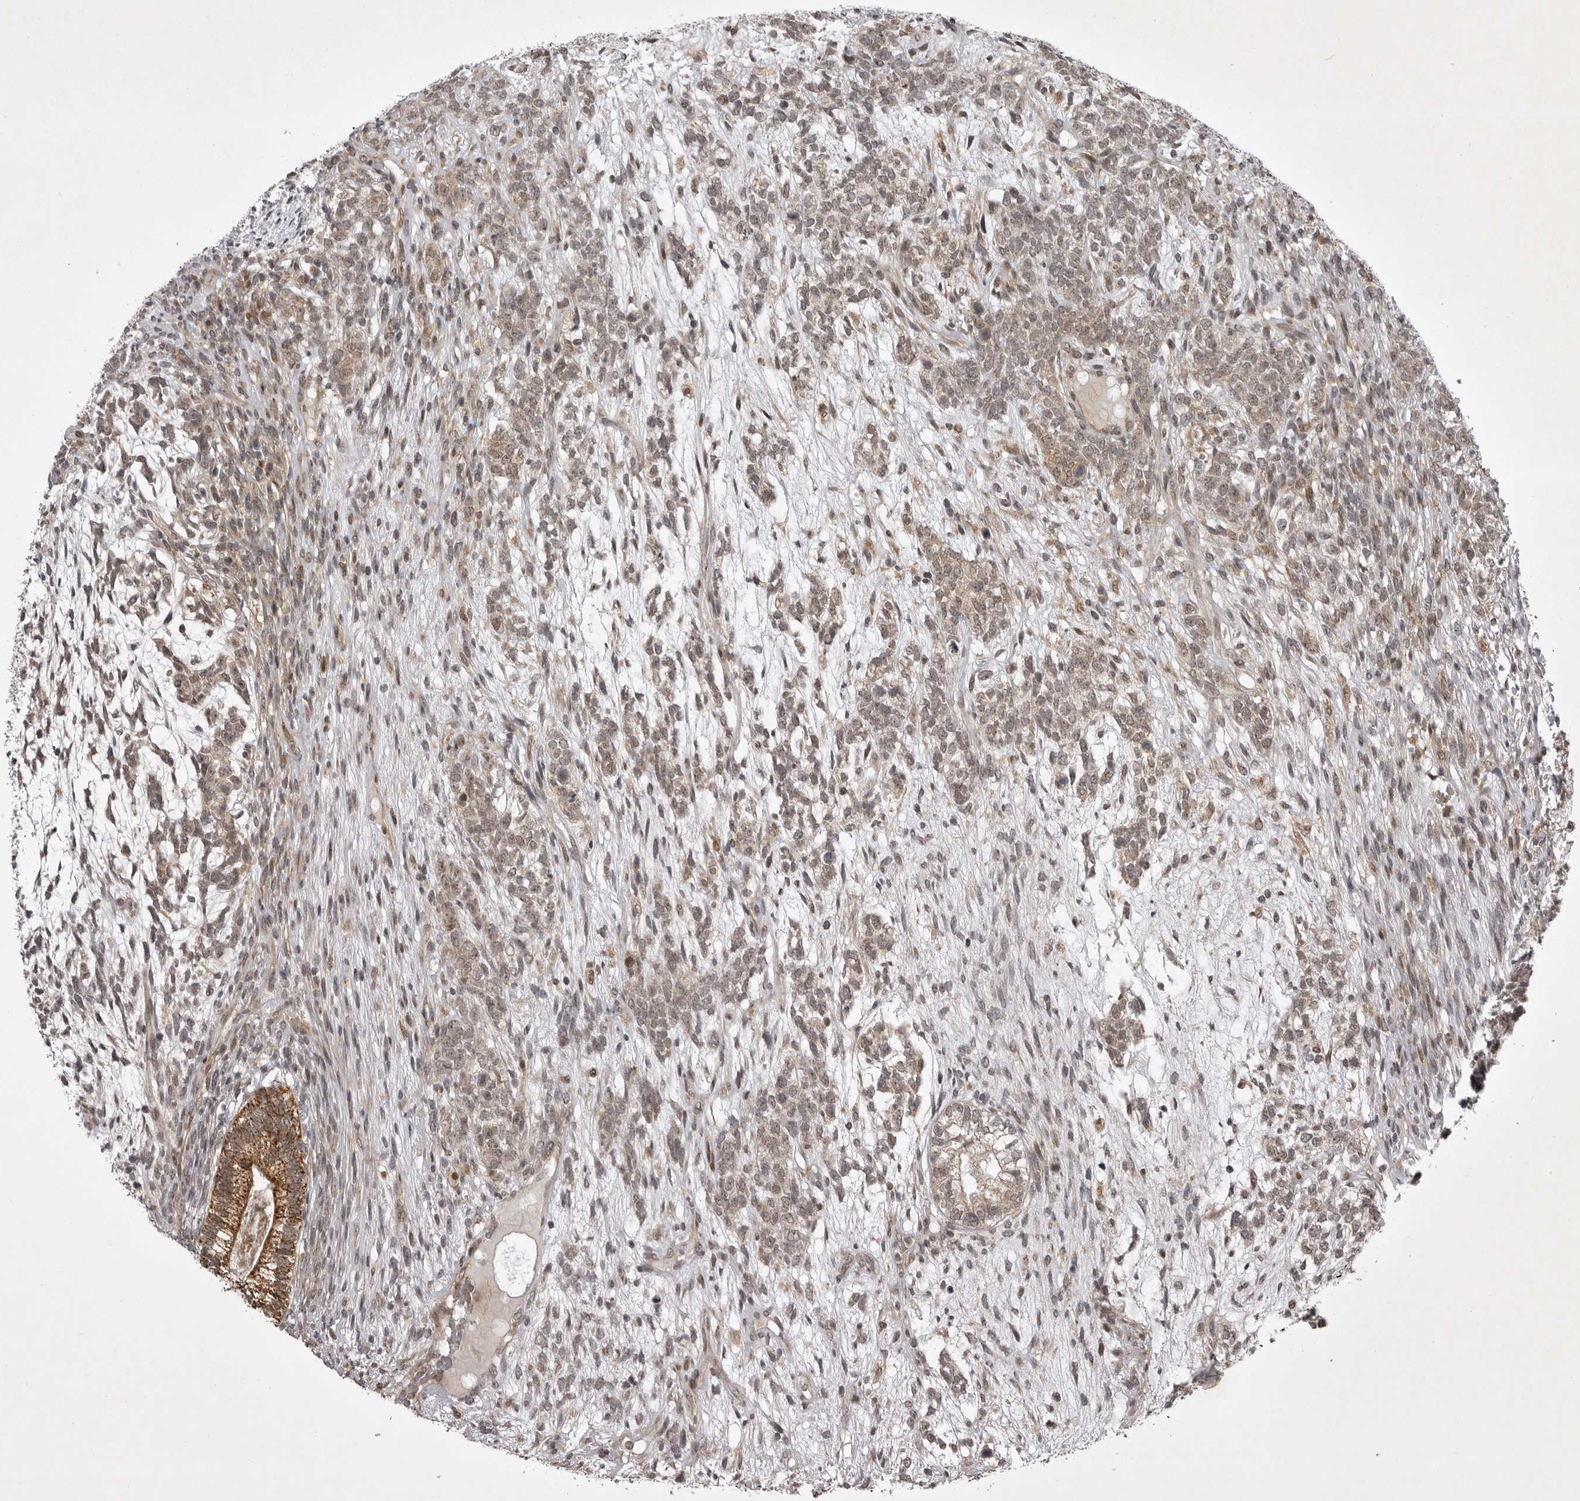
{"staining": {"intensity": "moderate", "quantity": "25%-75%", "location": "cytoplasmic/membranous"}, "tissue": "testis cancer", "cell_type": "Tumor cells", "image_type": "cancer", "snomed": [{"axis": "morphology", "description": "Seminoma, NOS"}, {"axis": "morphology", "description": "Carcinoma, Embryonal, NOS"}, {"axis": "topography", "description": "Testis"}], "caption": "IHC image of human testis seminoma stained for a protein (brown), which reveals medium levels of moderate cytoplasmic/membranous expression in approximately 25%-75% of tumor cells.", "gene": "SNX16", "patient": {"sex": "male", "age": 28}}